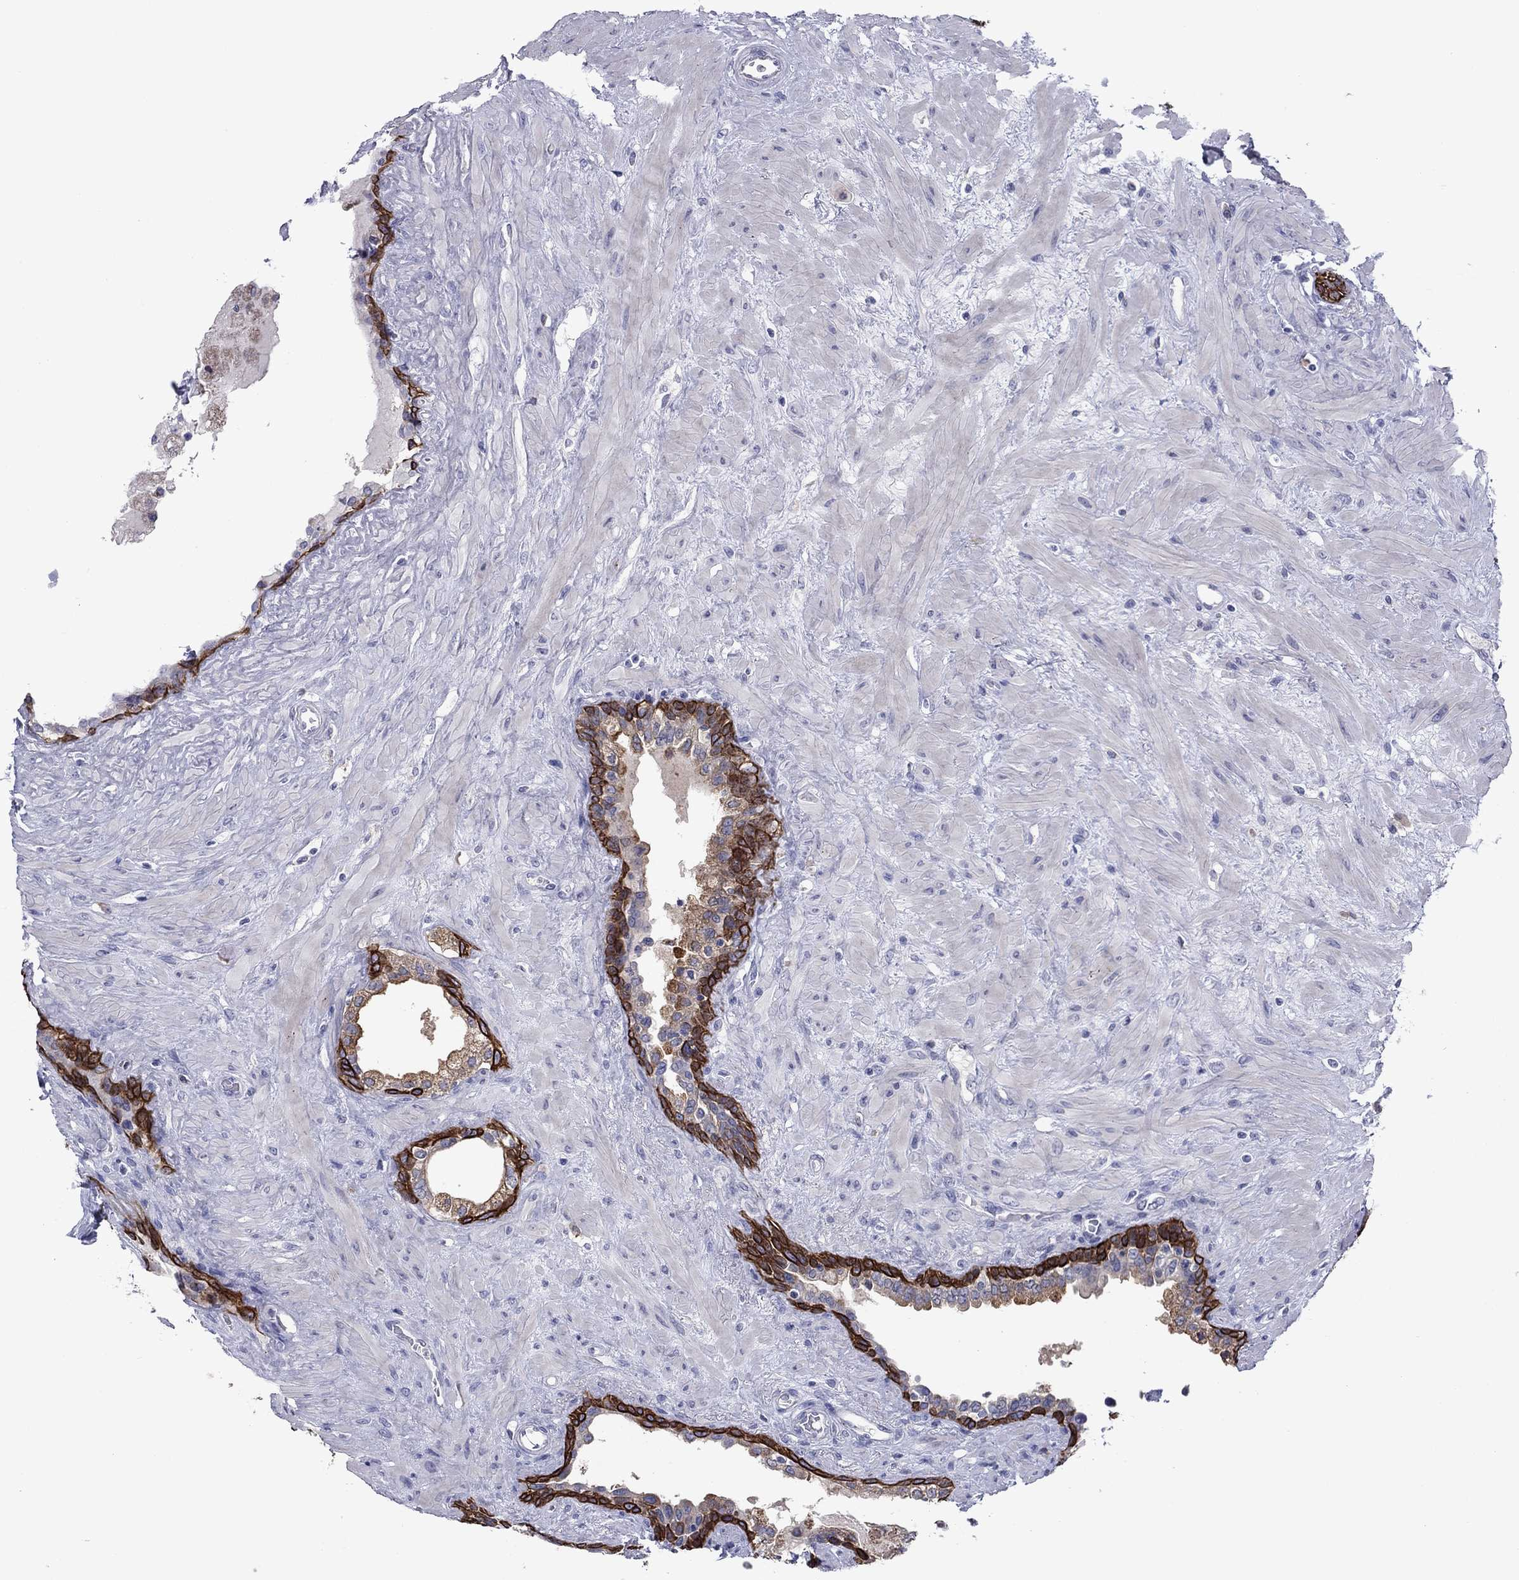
{"staining": {"intensity": "strong", "quantity": "<25%", "location": "cytoplasmic/membranous,nuclear"}, "tissue": "prostate", "cell_type": "Glandular cells", "image_type": "normal", "snomed": [{"axis": "morphology", "description": "Normal tissue, NOS"}, {"axis": "topography", "description": "Prostate"}], "caption": "Prostate was stained to show a protein in brown. There is medium levels of strong cytoplasmic/membranous,nuclear staining in about <25% of glandular cells. (IHC, brightfield microscopy, high magnification).", "gene": "TMPRSS11A", "patient": {"sex": "male", "age": 63}}